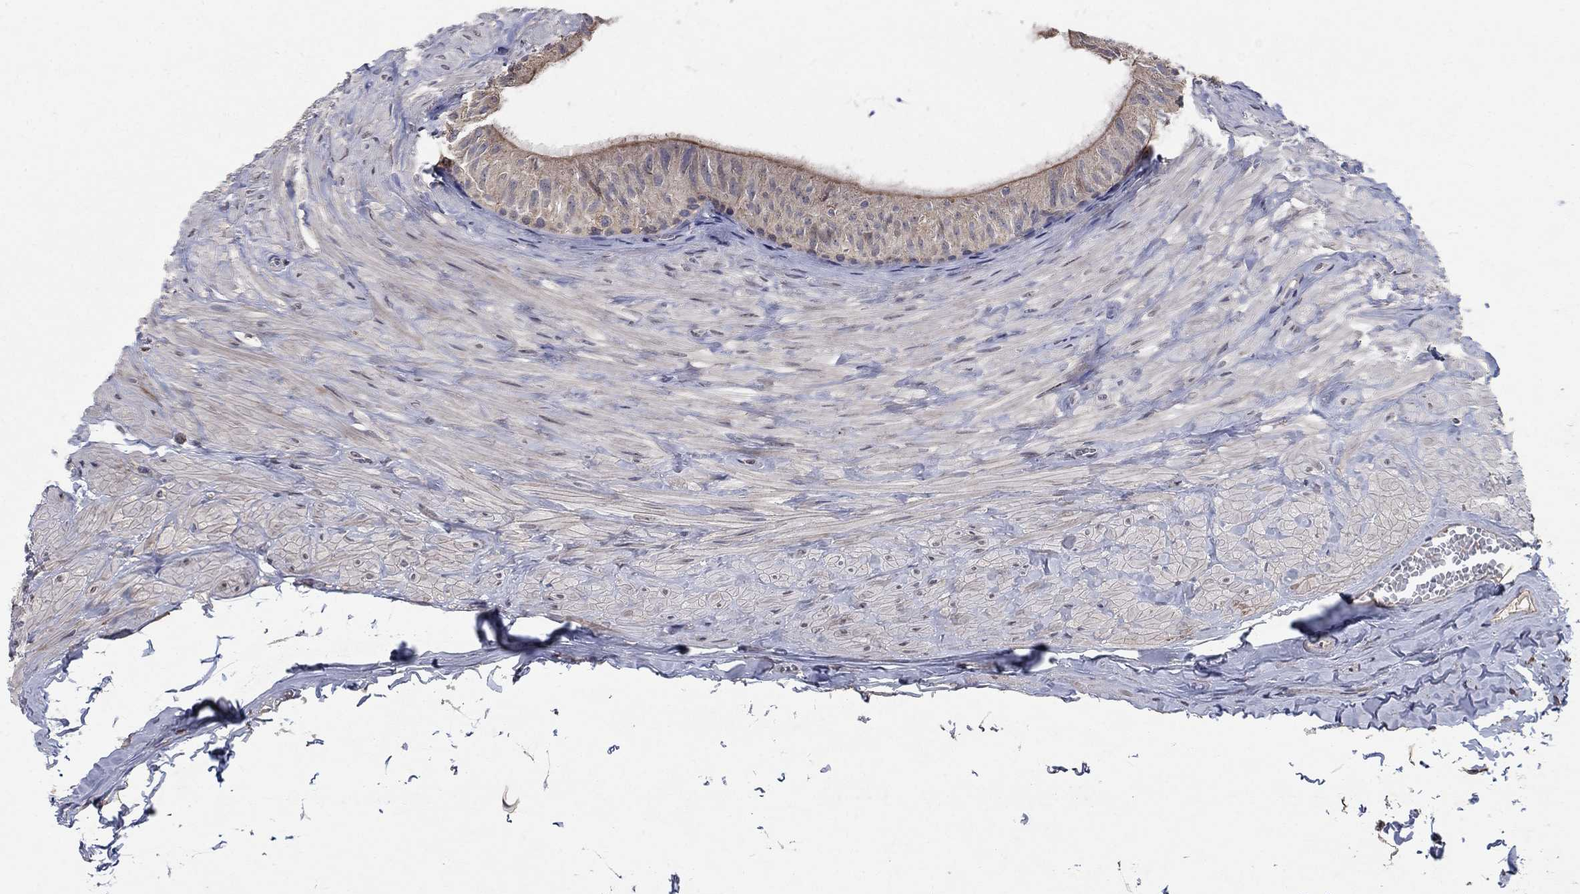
{"staining": {"intensity": "weak", "quantity": "25%-75%", "location": "cytoplasmic/membranous"}, "tissue": "epididymis", "cell_type": "Glandular cells", "image_type": "normal", "snomed": [{"axis": "morphology", "description": "Normal tissue, NOS"}, {"axis": "topography", "description": "Epididymis"}], "caption": "Brown immunohistochemical staining in unremarkable epididymis shows weak cytoplasmic/membranous staining in about 25%-75% of glandular cells.", "gene": "CHST5", "patient": {"sex": "male", "age": 32}}